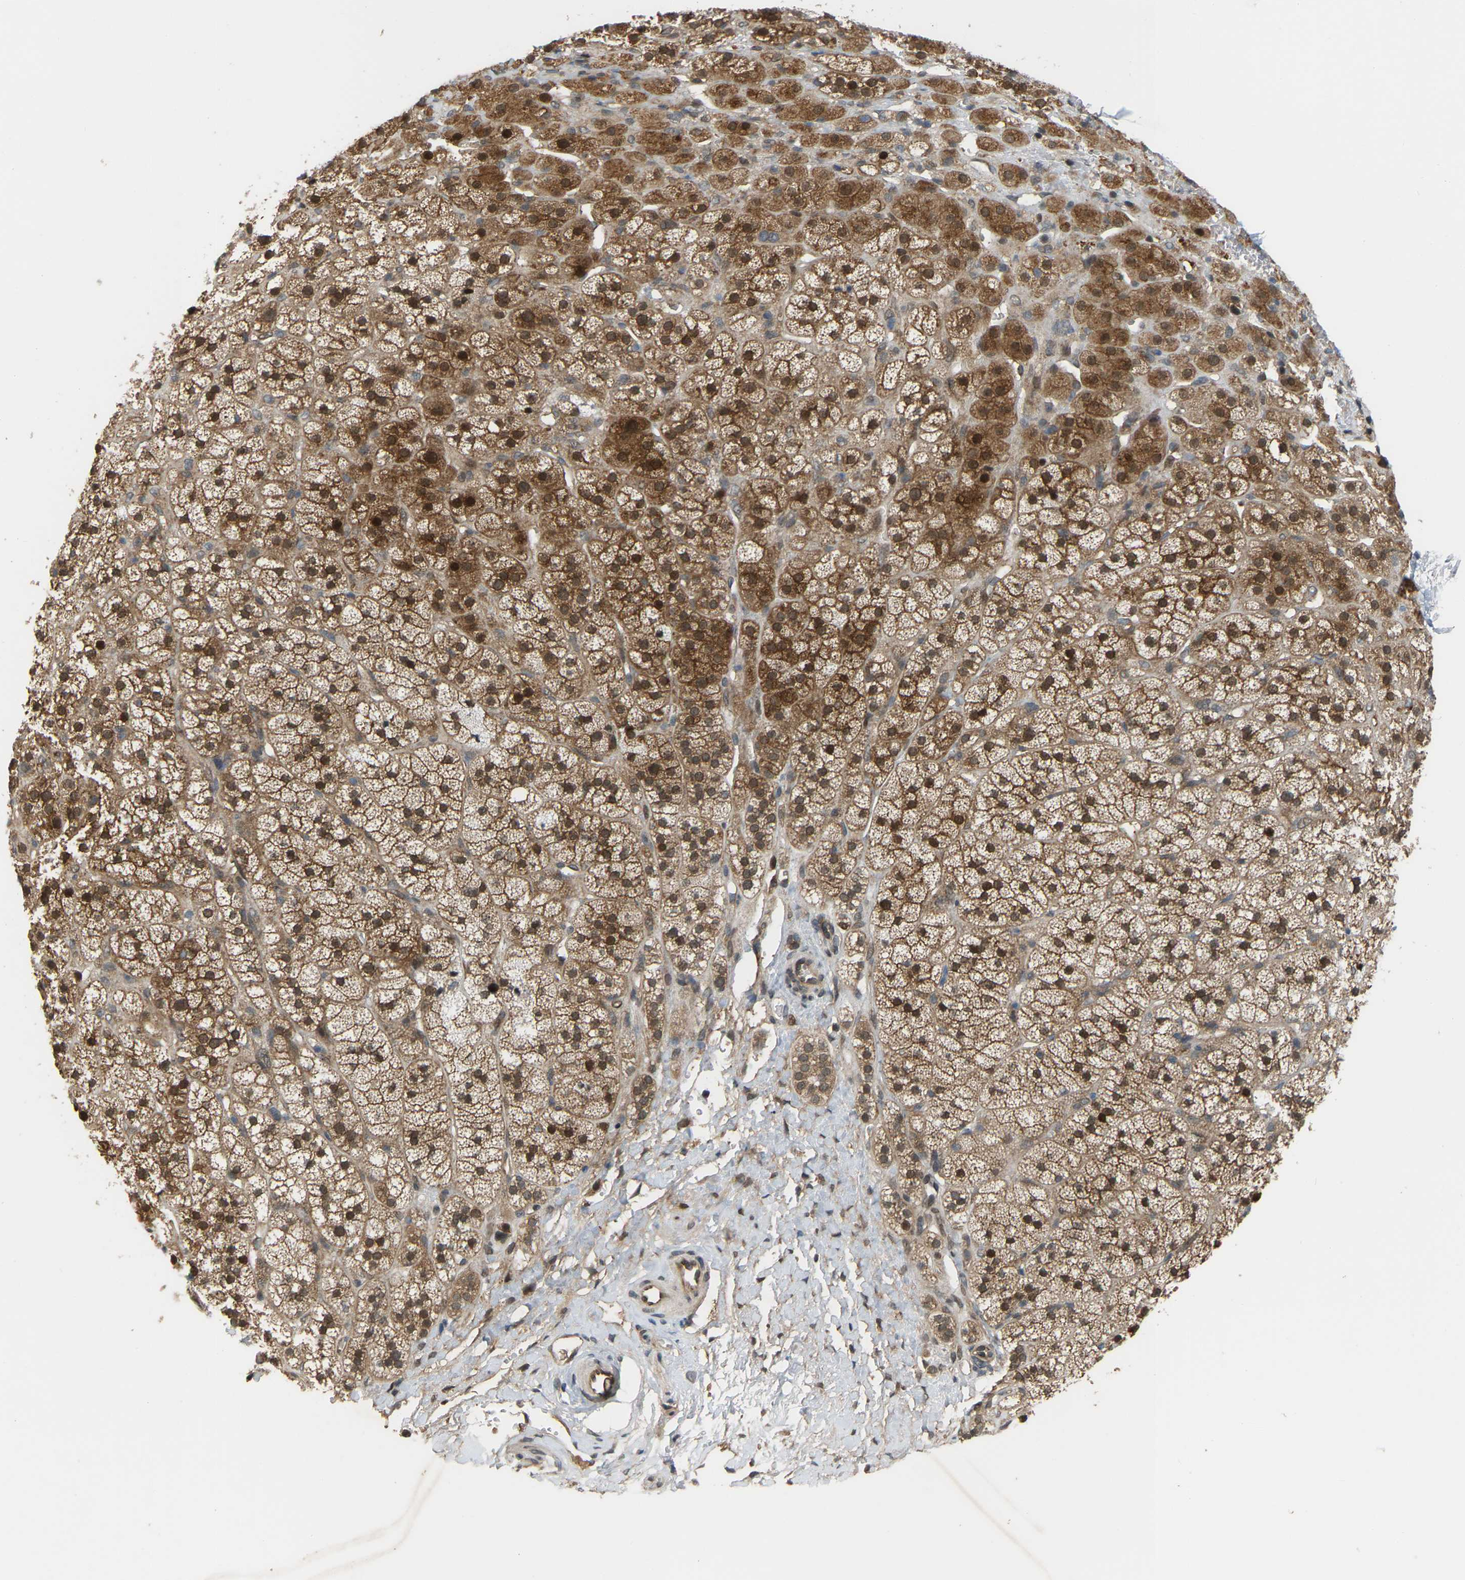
{"staining": {"intensity": "strong", "quantity": ">75%", "location": "cytoplasmic/membranous,nuclear"}, "tissue": "adrenal gland", "cell_type": "Glandular cells", "image_type": "normal", "snomed": [{"axis": "morphology", "description": "Normal tissue, NOS"}, {"axis": "topography", "description": "Adrenal gland"}], "caption": "Protein expression analysis of unremarkable adrenal gland exhibits strong cytoplasmic/membranous,nuclear positivity in about >75% of glandular cells. (brown staining indicates protein expression, while blue staining denotes nuclei).", "gene": "CROT", "patient": {"sex": "male", "age": 56}}